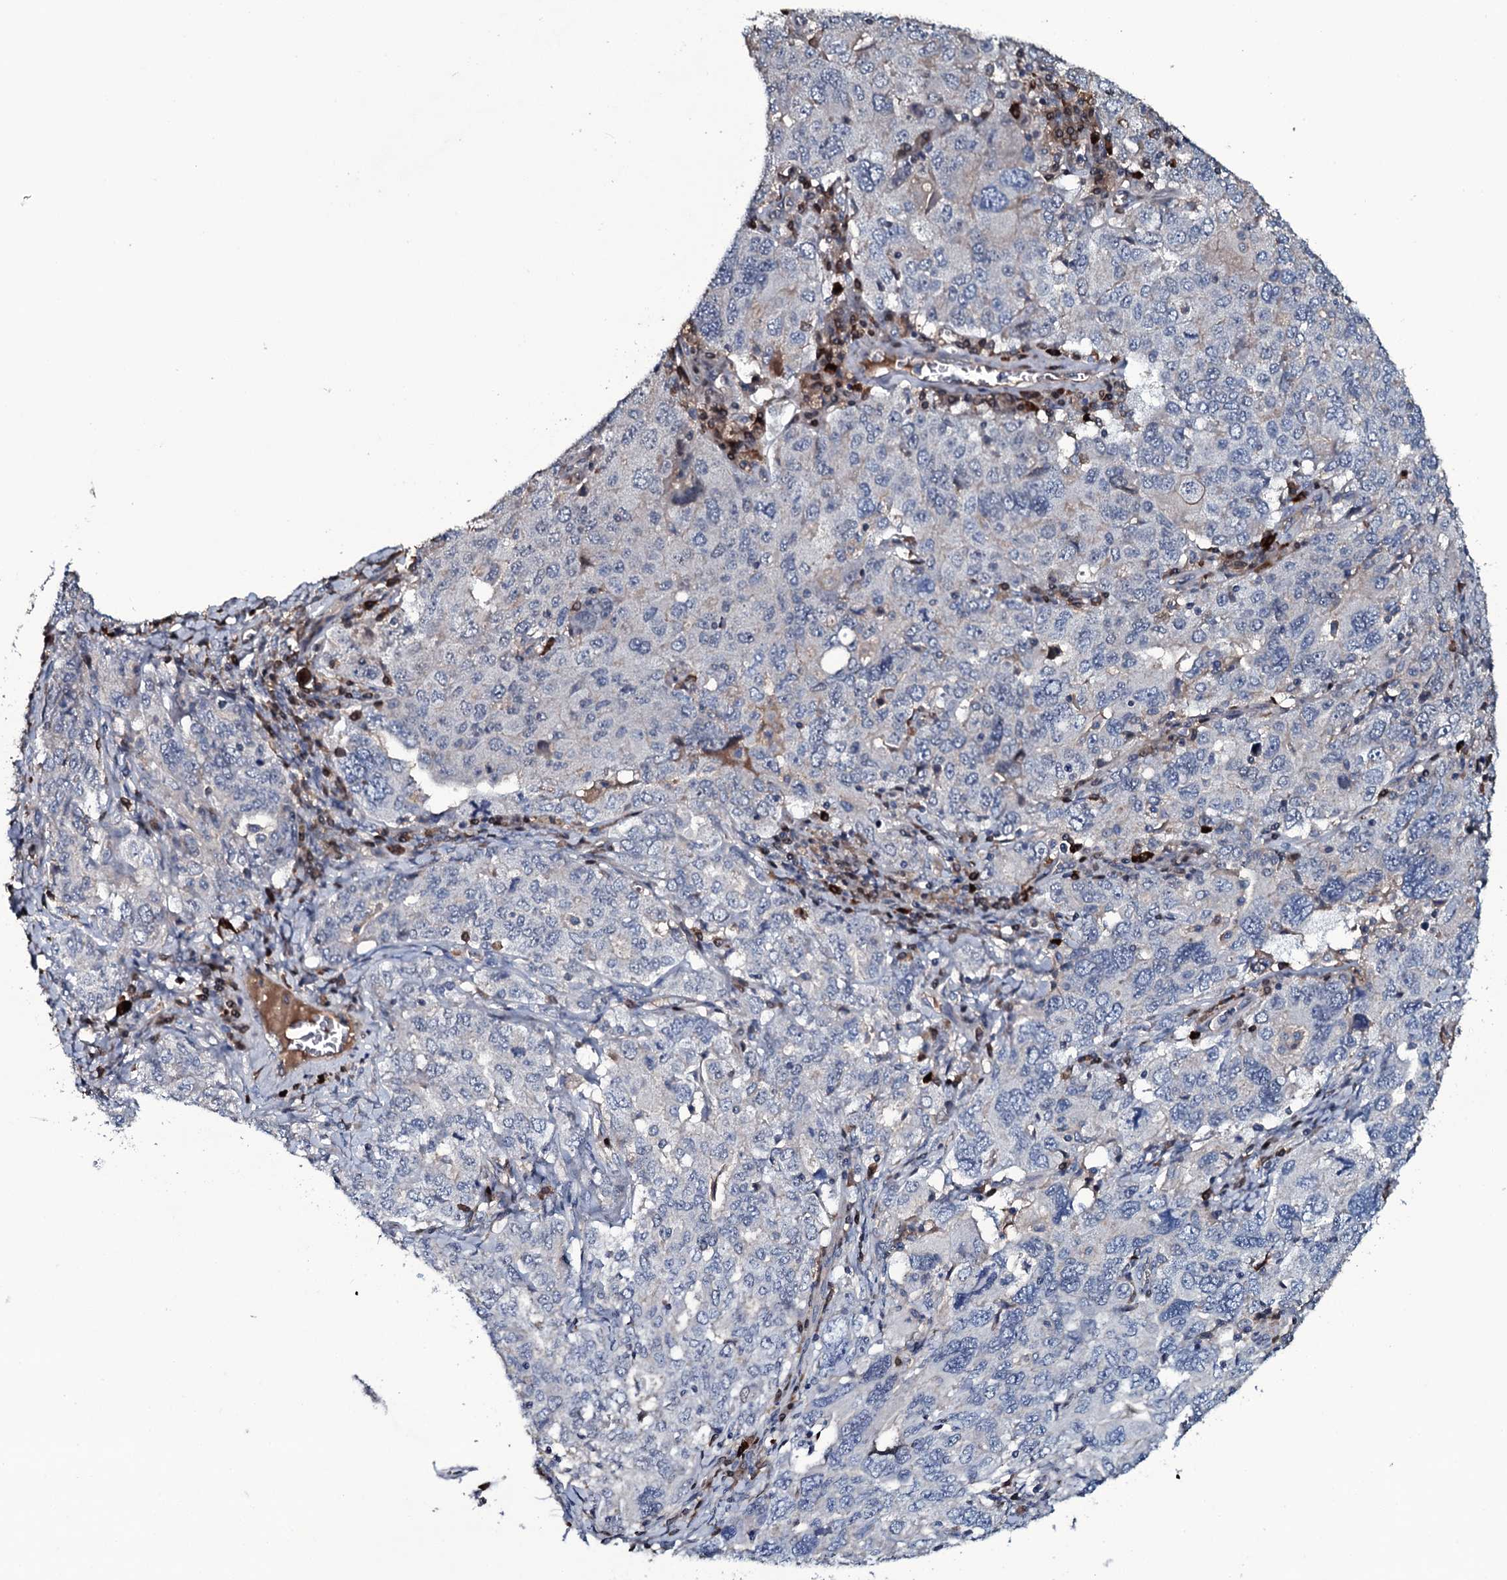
{"staining": {"intensity": "negative", "quantity": "none", "location": "none"}, "tissue": "ovarian cancer", "cell_type": "Tumor cells", "image_type": "cancer", "snomed": [{"axis": "morphology", "description": "Carcinoma, endometroid"}, {"axis": "topography", "description": "Ovary"}], "caption": "Immunohistochemistry (IHC) of ovarian cancer (endometroid carcinoma) exhibits no expression in tumor cells. Brightfield microscopy of immunohistochemistry (IHC) stained with DAB (brown) and hematoxylin (blue), captured at high magnification.", "gene": "LYG2", "patient": {"sex": "female", "age": 62}}